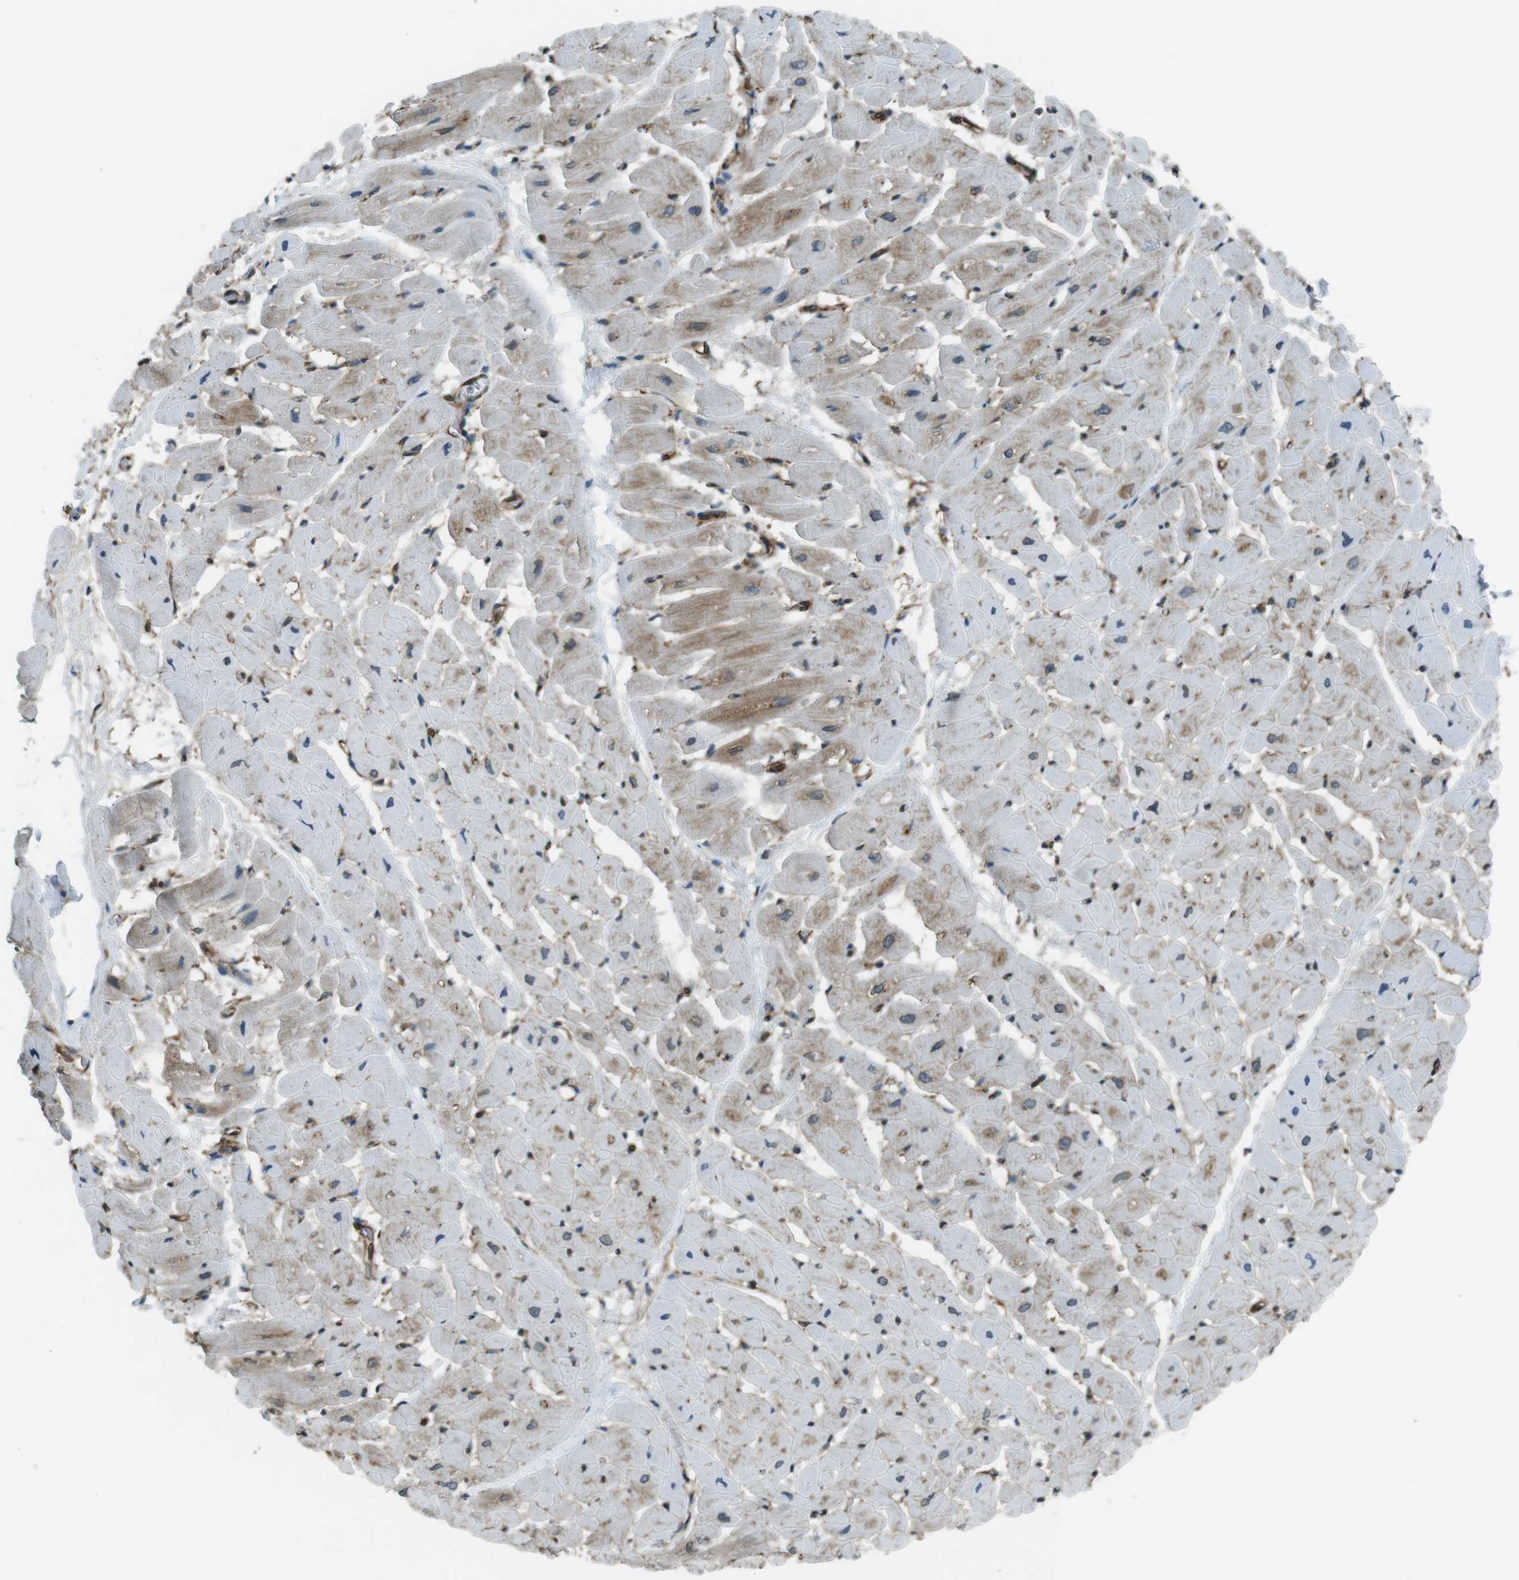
{"staining": {"intensity": "moderate", "quantity": "<25%", "location": "cytoplasmic/membranous"}, "tissue": "heart muscle", "cell_type": "Cardiomyocytes", "image_type": "normal", "snomed": [{"axis": "morphology", "description": "Normal tissue, NOS"}, {"axis": "topography", "description": "Heart"}], "caption": "Protein expression analysis of unremarkable human heart muscle reveals moderate cytoplasmic/membranous expression in about <25% of cardiomyocytes. (DAB (3,3'-diaminobenzidine) IHC, brown staining for protein, blue staining for nuclei).", "gene": "KTN1", "patient": {"sex": "male", "age": 45}}